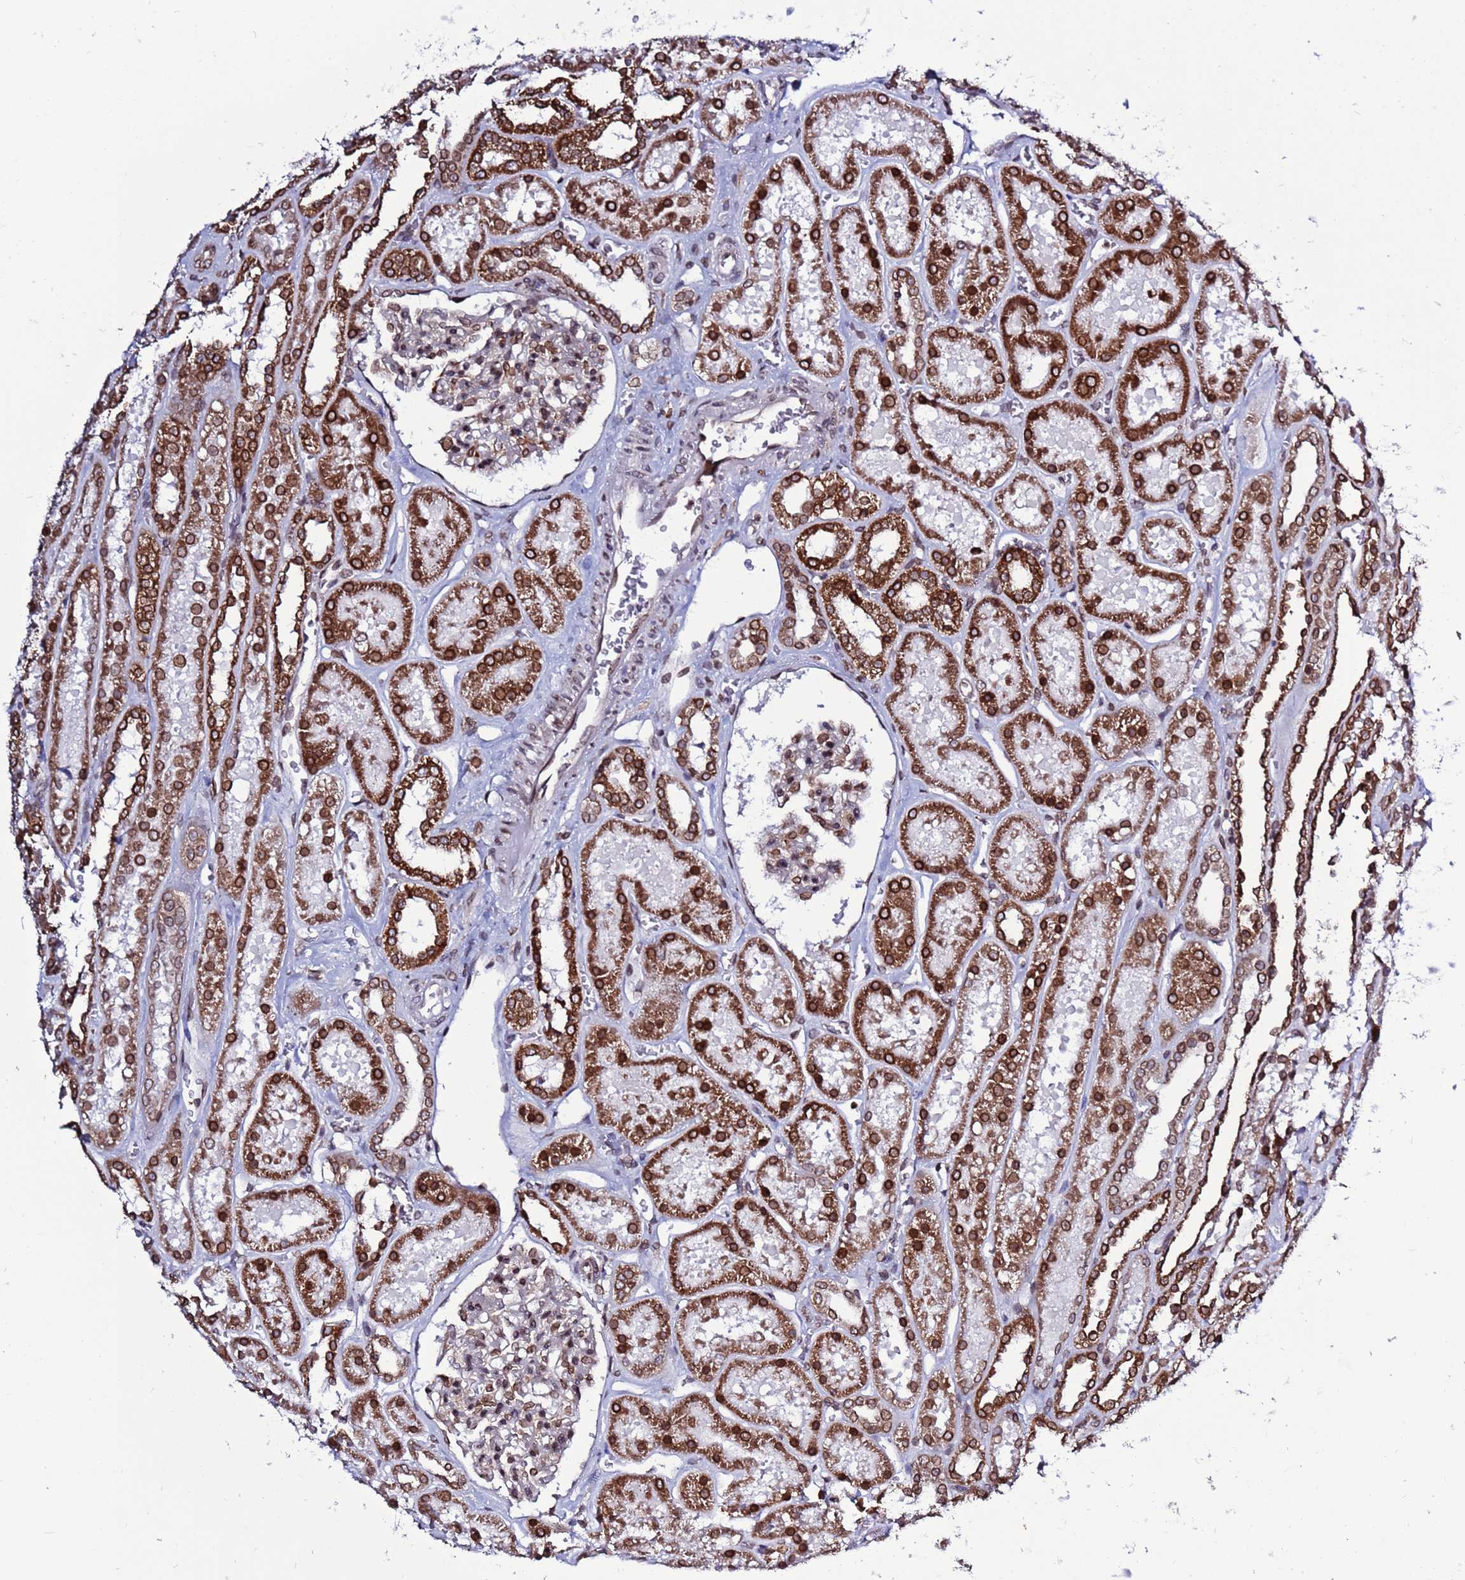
{"staining": {"intensity": "moderate", "quantity": ">75%", "location": "cytoplasmic/membranous,nuclear"}, "tissue": "kidney", "cell_type": "Cells in glomeruli", "image_type": "normal", "snomed": [{"axis": "morphology", "description": "Normal tissue, NOS"}, {"axis": "topography", "description": "Kidney"}], "caption": "A brown stain shows moderate cytoplasmic/membranous,nuclear expression of a protein in cells in glomeruli of benign human kidney. The protein is stained brown, and the nuclei are stained in blue (DAB IHC with brightfield microscopy, high magnification).", "gene": "TOR1AIP1", "patient": {"sex": "female", "age": 41}}